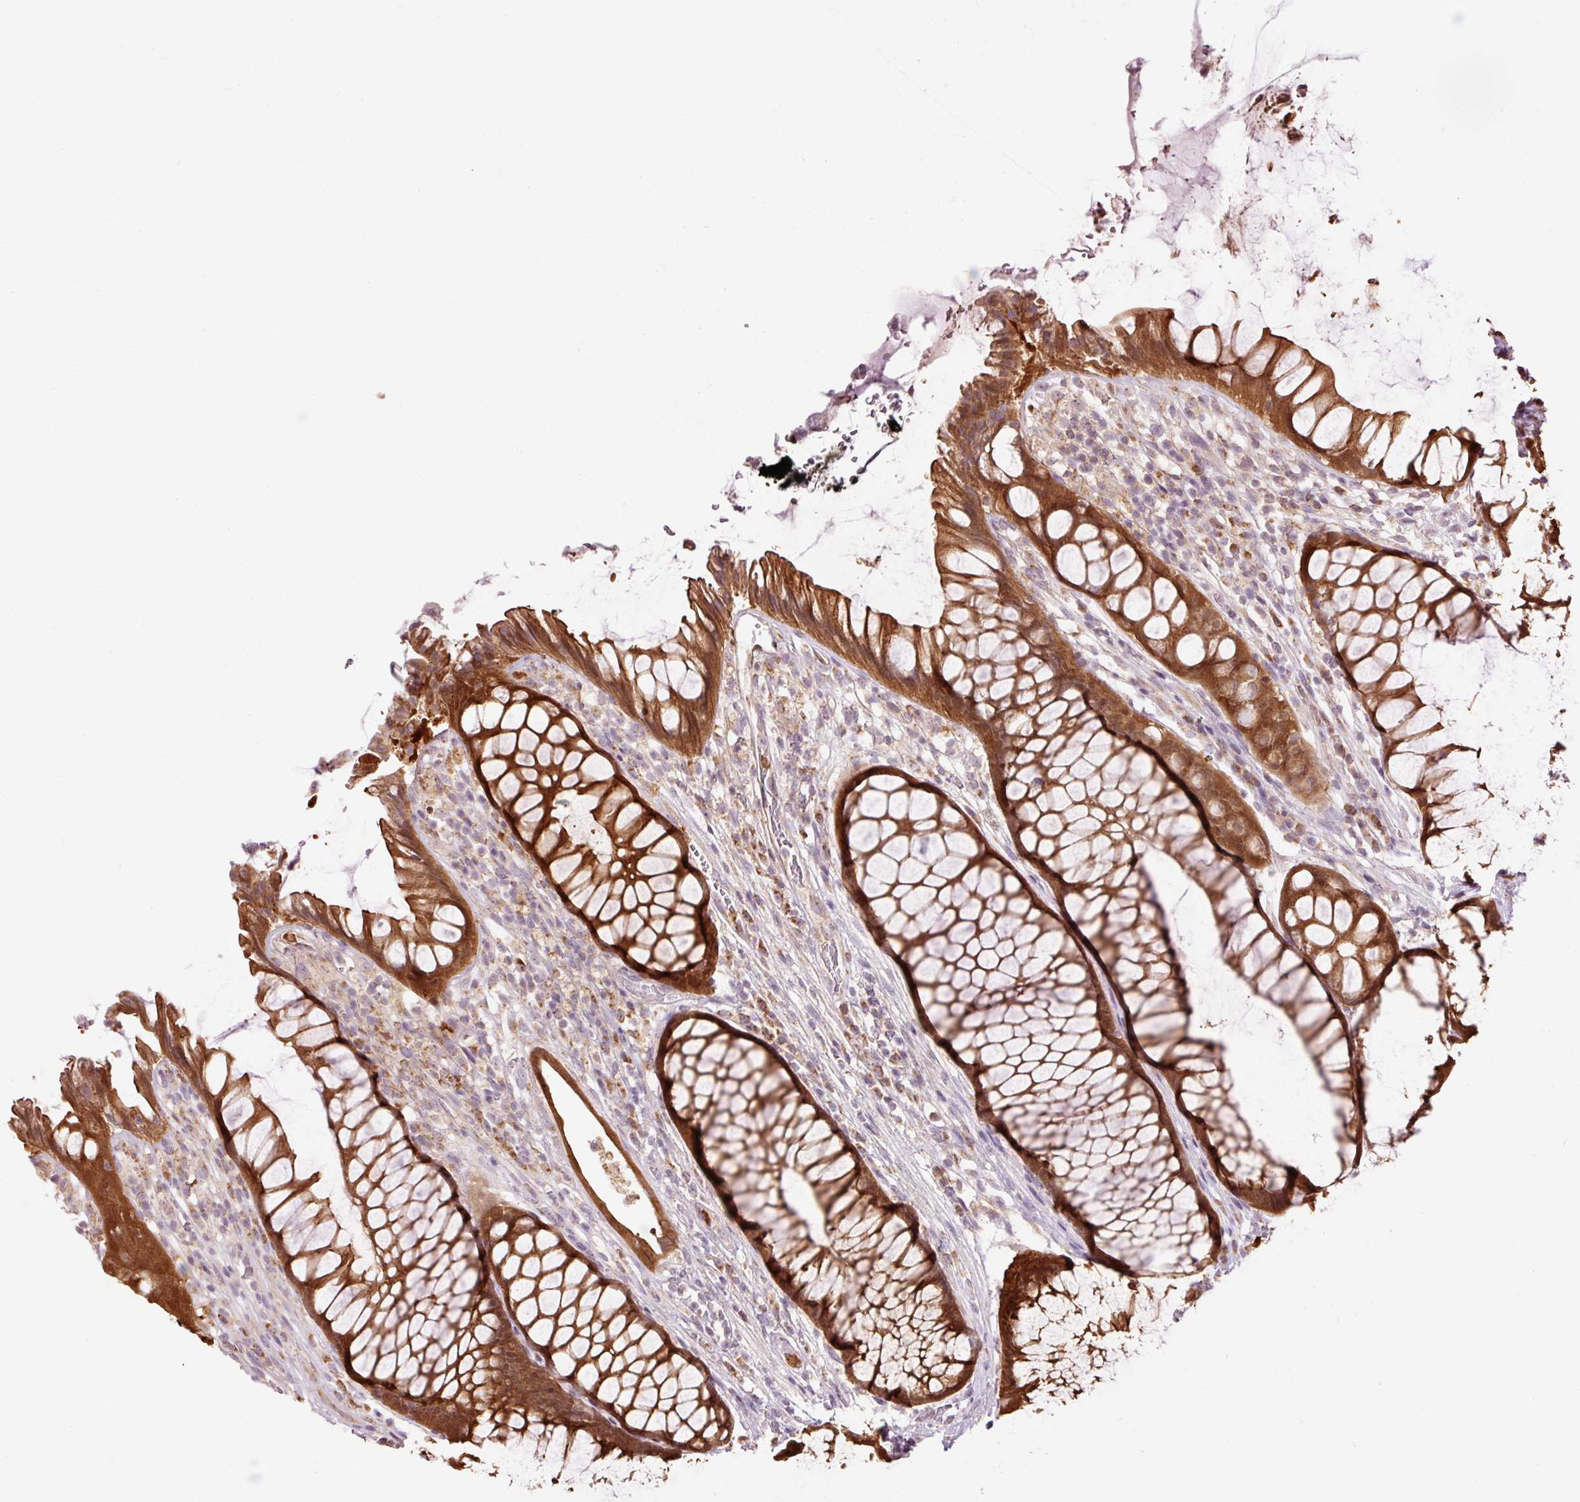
{"staining": {"intensity": "strong", "quantity": ">75%", "location": "cytoplasmic/membranous"}, "tissue": "rectum", "cell_type": "Glandular cells", "image_type": "normal", "snomed": [{"axis": "morphology", "description": "Normal tissue, NOS"}, {"axis": "topography", "description": "Smooth muscle"}, {"axis": "topography", "description": "Rectum"}], "caption": "Immunohistochemical staining of unremarkable rectum reveals >75% levels of strong cytoplasmic/membranous protein positivity in approximately >75% of glandular cells. The staining is performed using DAB brown chromogen to label protein expression. The nuclei are counter-stained blue using hematoxylin.", "gene": "PRDX5", "patient": {"sex": "male", "age": 53}}